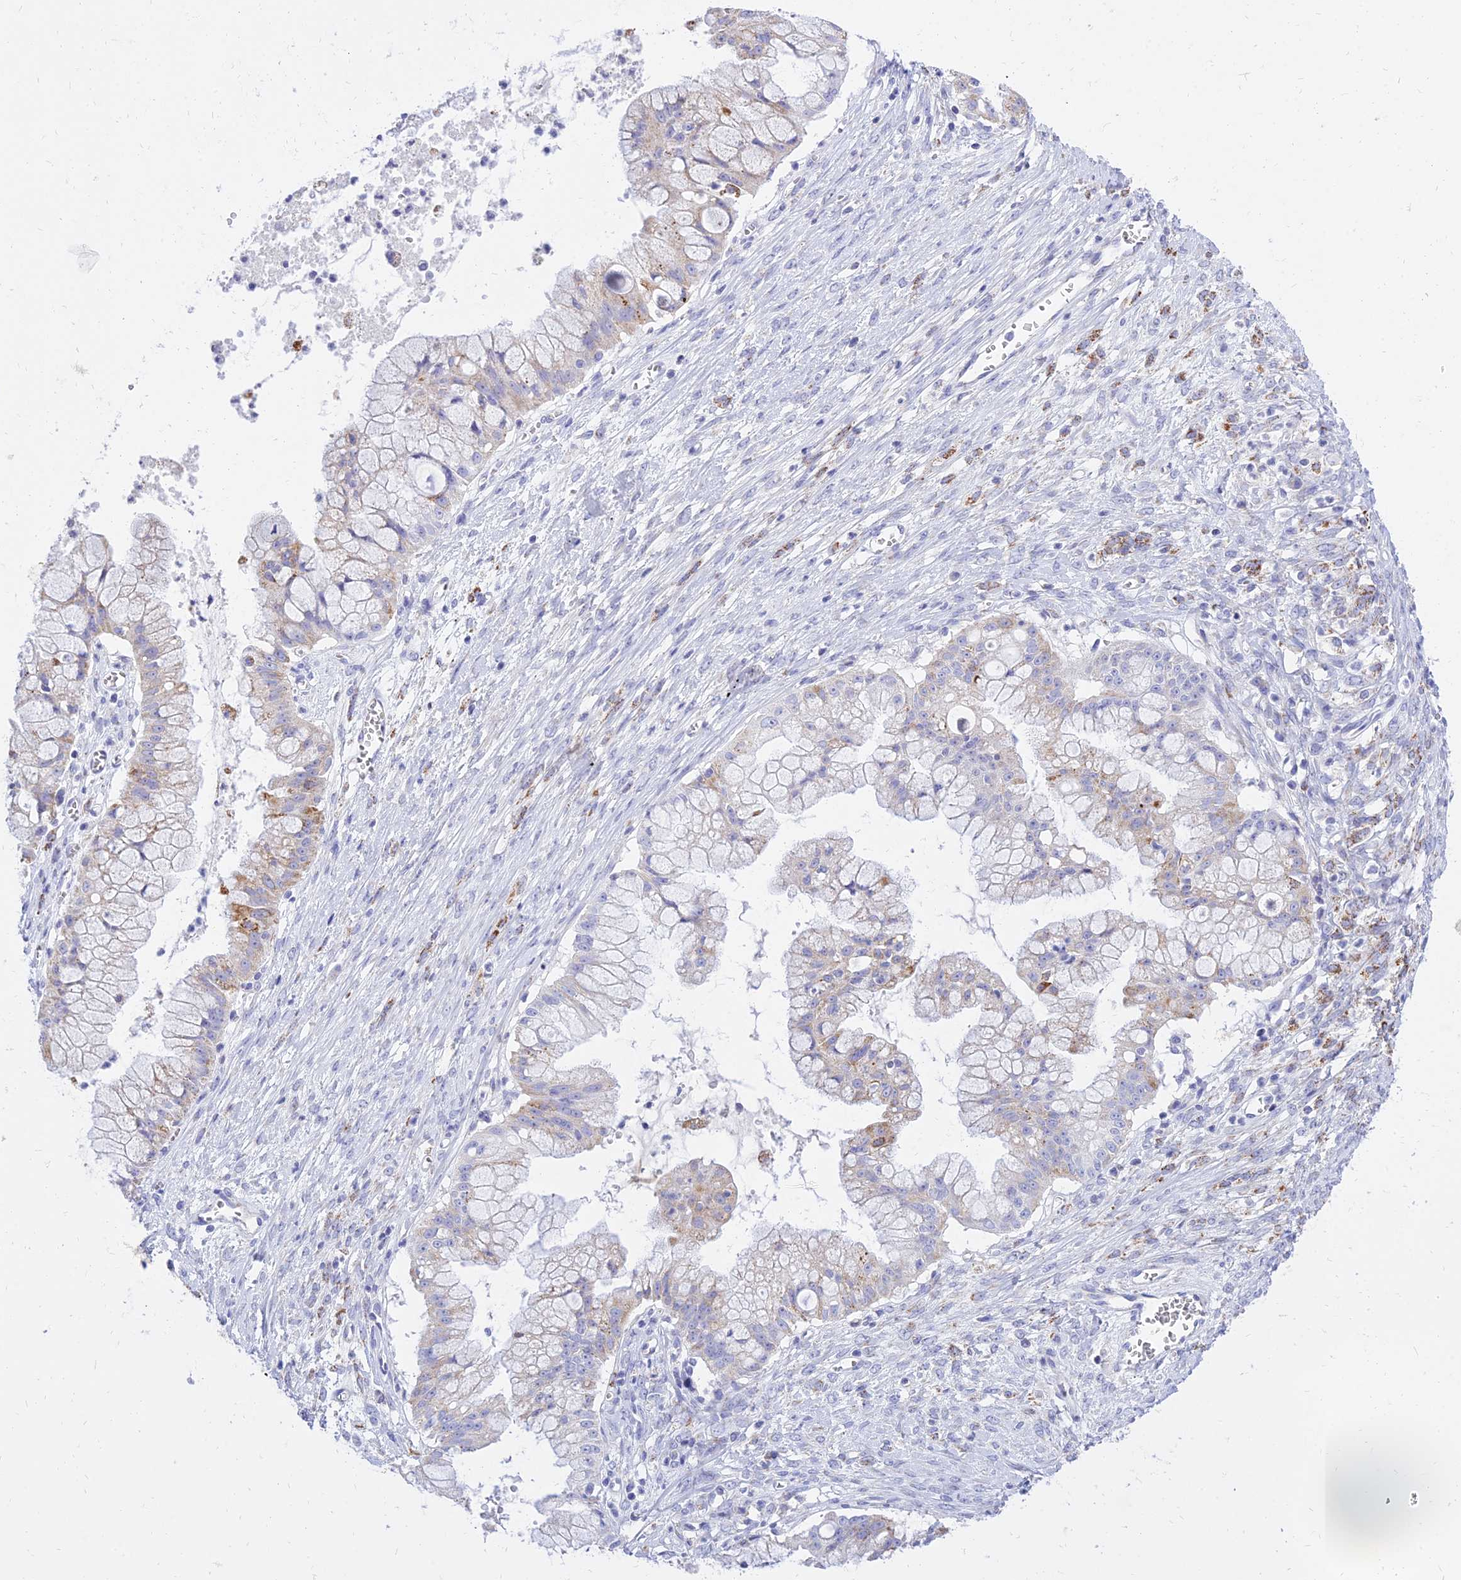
{"staining": {"intensity": "strong", "quantity": "<25%", "location": "cytoplasmic/membranous"}, "tissue": "ovarian cancer", "cell_type": "Tumor cells", "image_type": "cancer", "snomed": [{"axis": "morphology", "description": "Cystadenocarcinoma, mucinous, NOS"}, {"axis": "topography", "description": "Ovary"}], "caption": "Immunohistochemistry (IHC) photomicrograph of neoplastic tissue: ovarian cancer (mucinous cystadenocarcinoma) stained using immunohistochemistry (IHC) exhibits medium levels of strong protein expression localized specifically in the cytoplasmic/membranous of tumor cells, appearing as a cytoplasmic/membranous brown color.", "gene": "PKN3", "patient": {"sex": "female", "age": 70}}